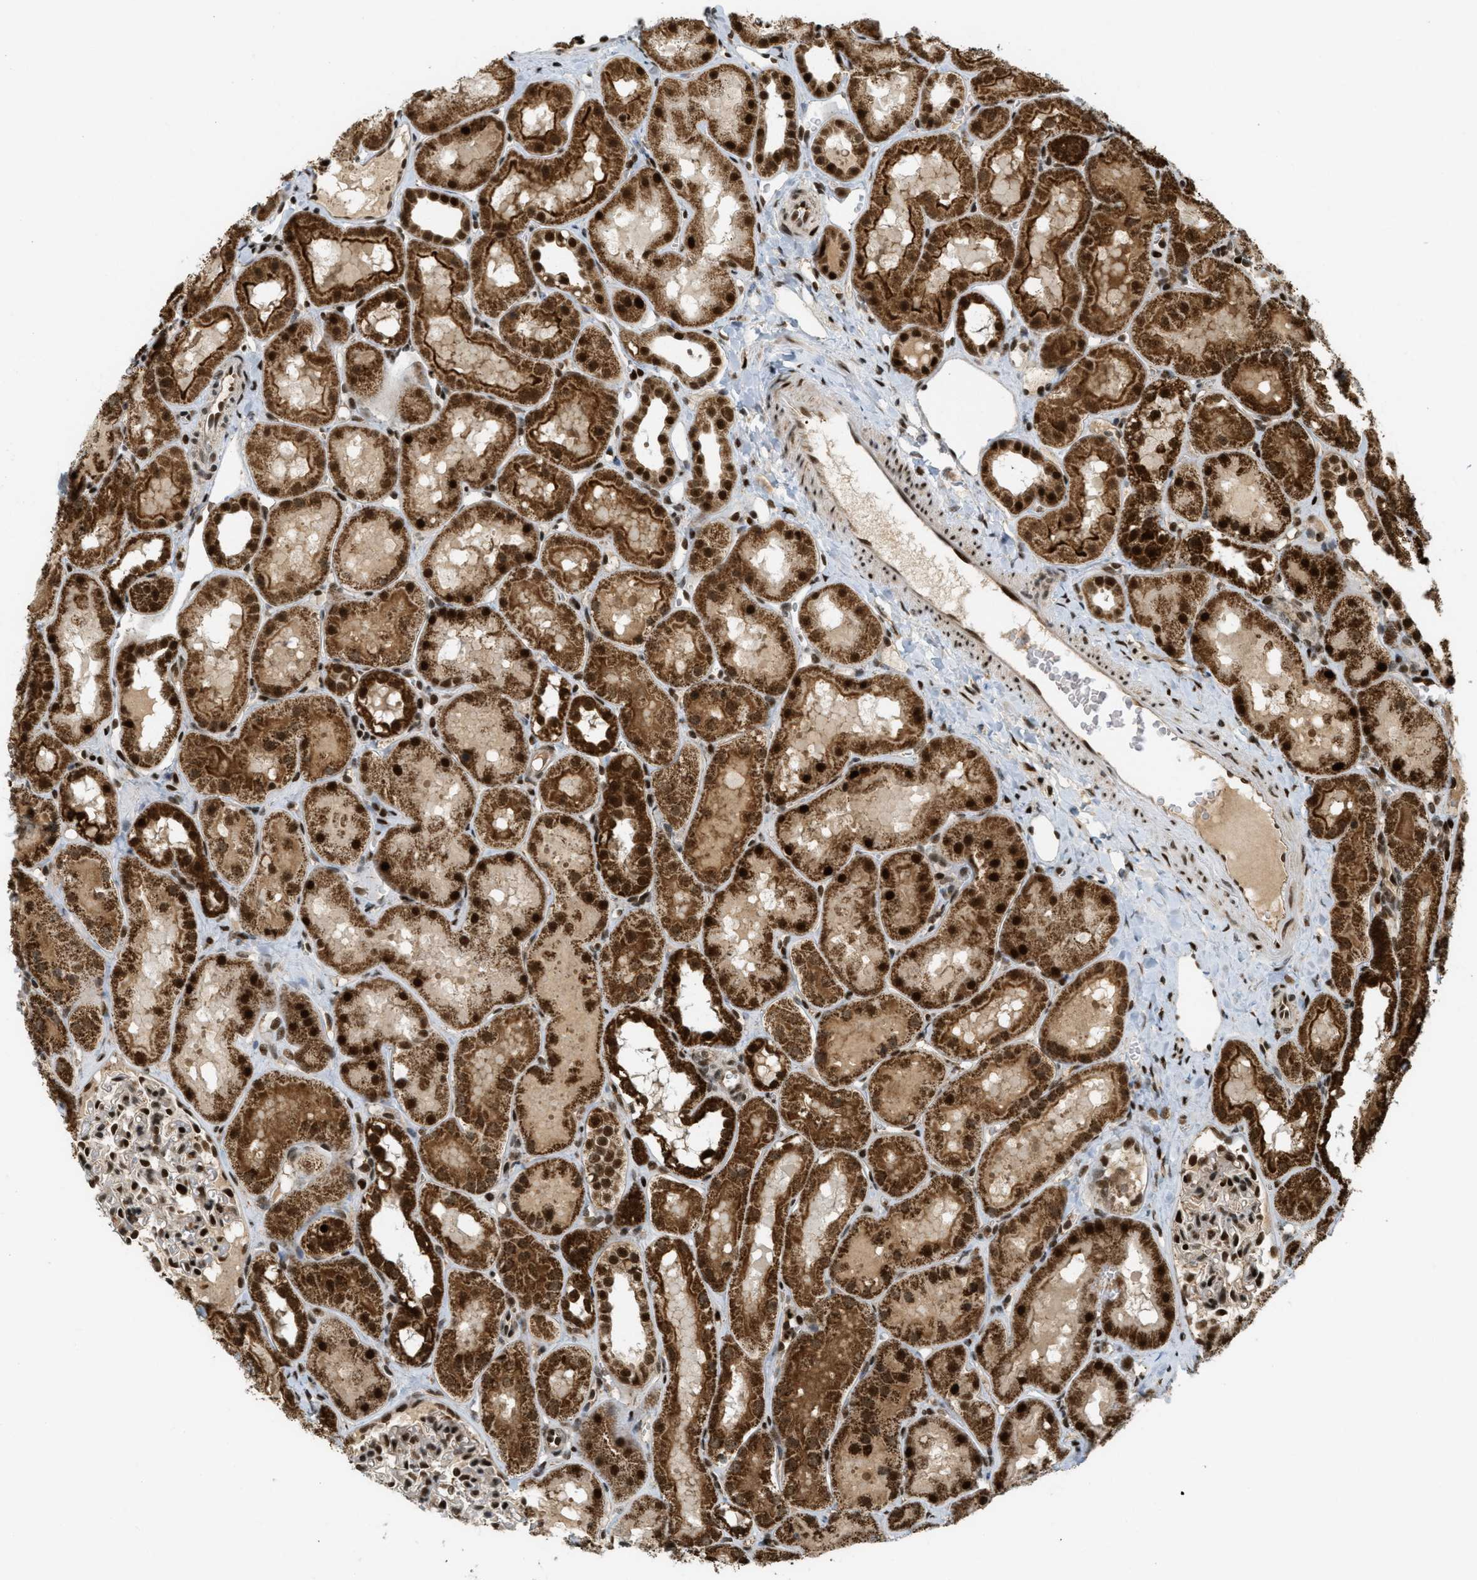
{"staining": {"intensity": "strong", "quantity": "25%-75%", "location": "cytoplasmic/membranous,nuclear"}, "tissue": "kidney", "cell_type": "Cells in glomeruli", "image_type": "normal", "snomed": [{"axis": "morphology", "description": "Normal tissue, NOS"}, {"axis": "topography", "description": "Kidney"}, {"axis": "topography", "description": "Urinary bladder"}], "caption": "A micrograph showing strong cytoplasmic/membranous,nuclear expression in approximately 25%-75% of cells in glomeruli in normal kidney, as visualized by brown immunohistochemical staining.", "gene": "TLK1", "patient": {"sex": "male", "age": 16}}